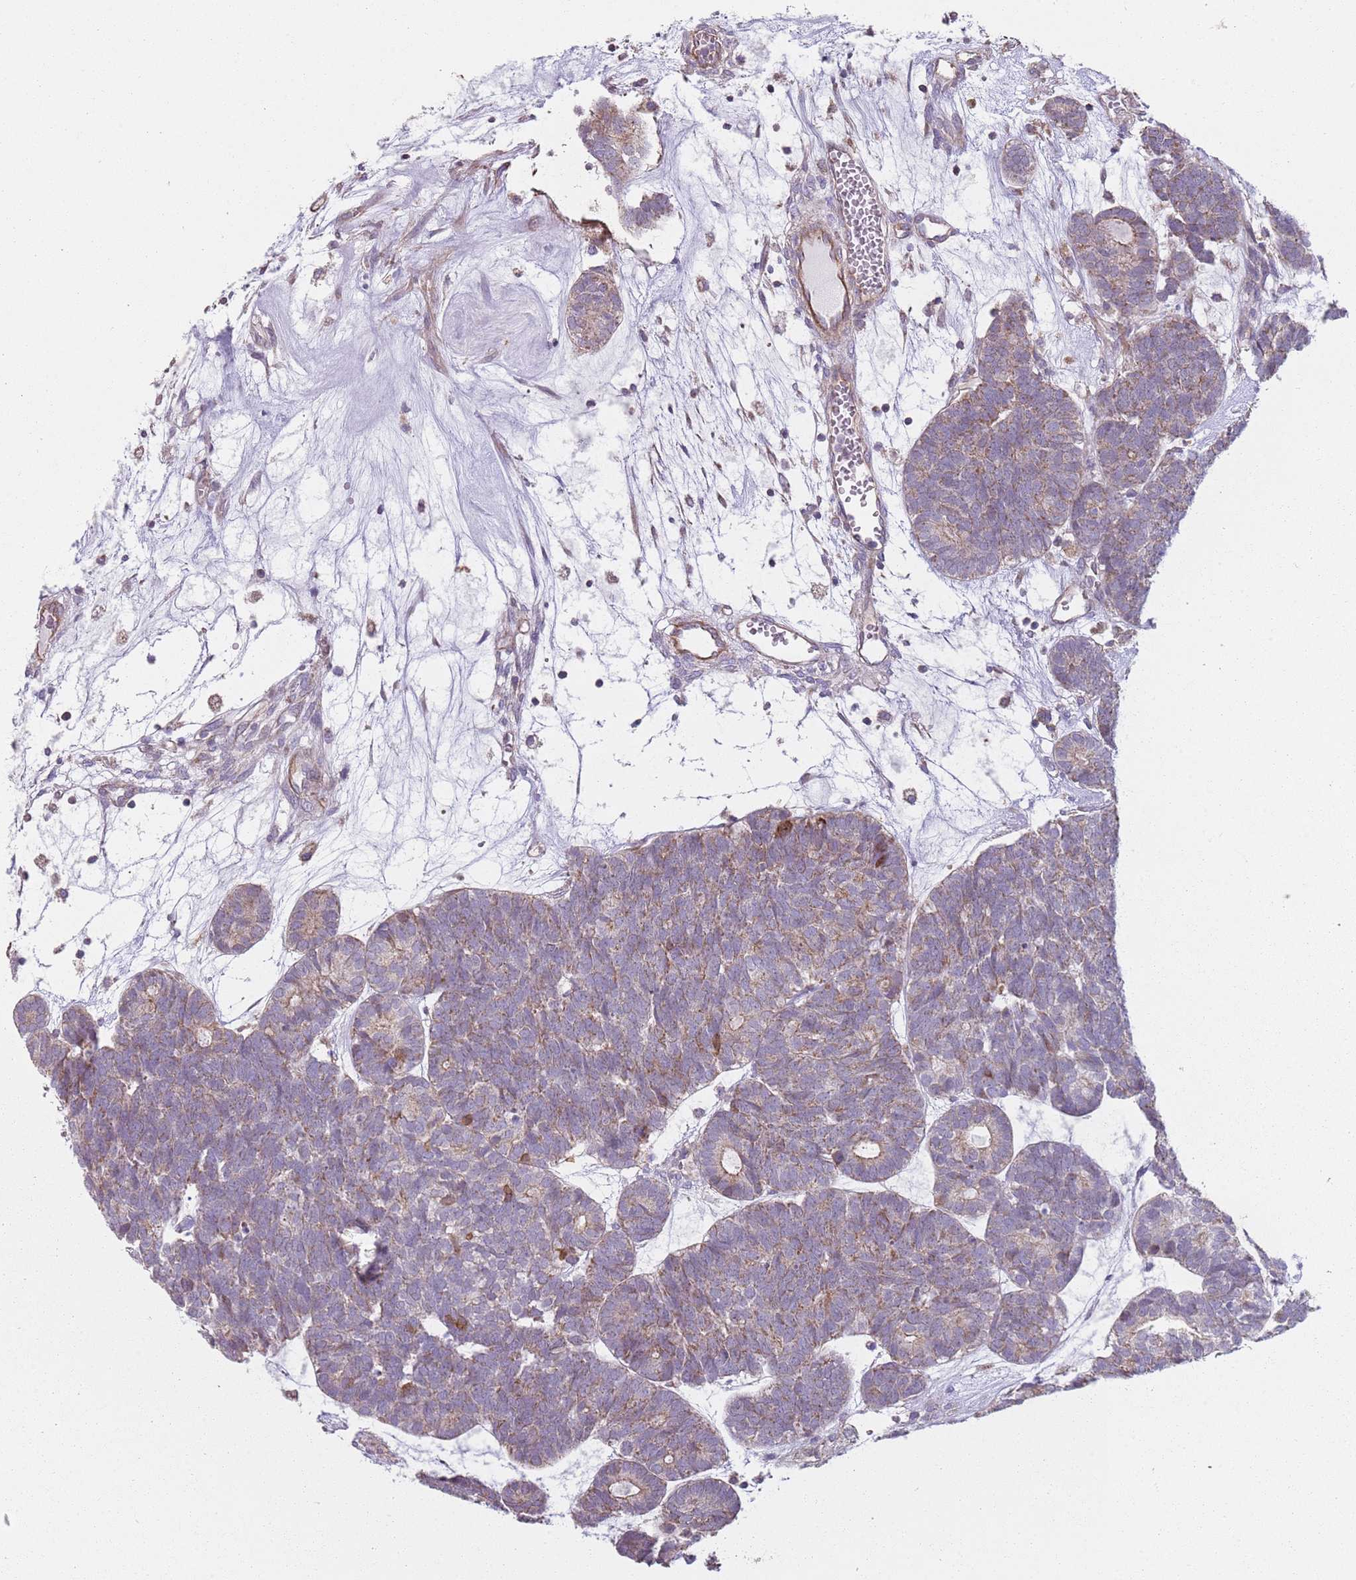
{"staining": {"intensity": "moderate", "quantity": "25%-75%", "location": "cytoplasmic/membranous"}, "tissue": "head and neck cancer", "cell_type": "Tumor cells", "image_type": "cancer", "snomed": [{"axis": "morphology", "description": "Adenocarcinoma, NOS"}, {"axis": "topography", "description": "Head-Neck"}], "caption": "Moderate cytoplasmic/membranous staining is present in approximately 25%-75% of tumor cells in head and neck cancer. (DAB = brown stain, brightfield microscopy at high magnification).", "gene": "GAS8", "patient": {"sex": "female", "age": 81}}